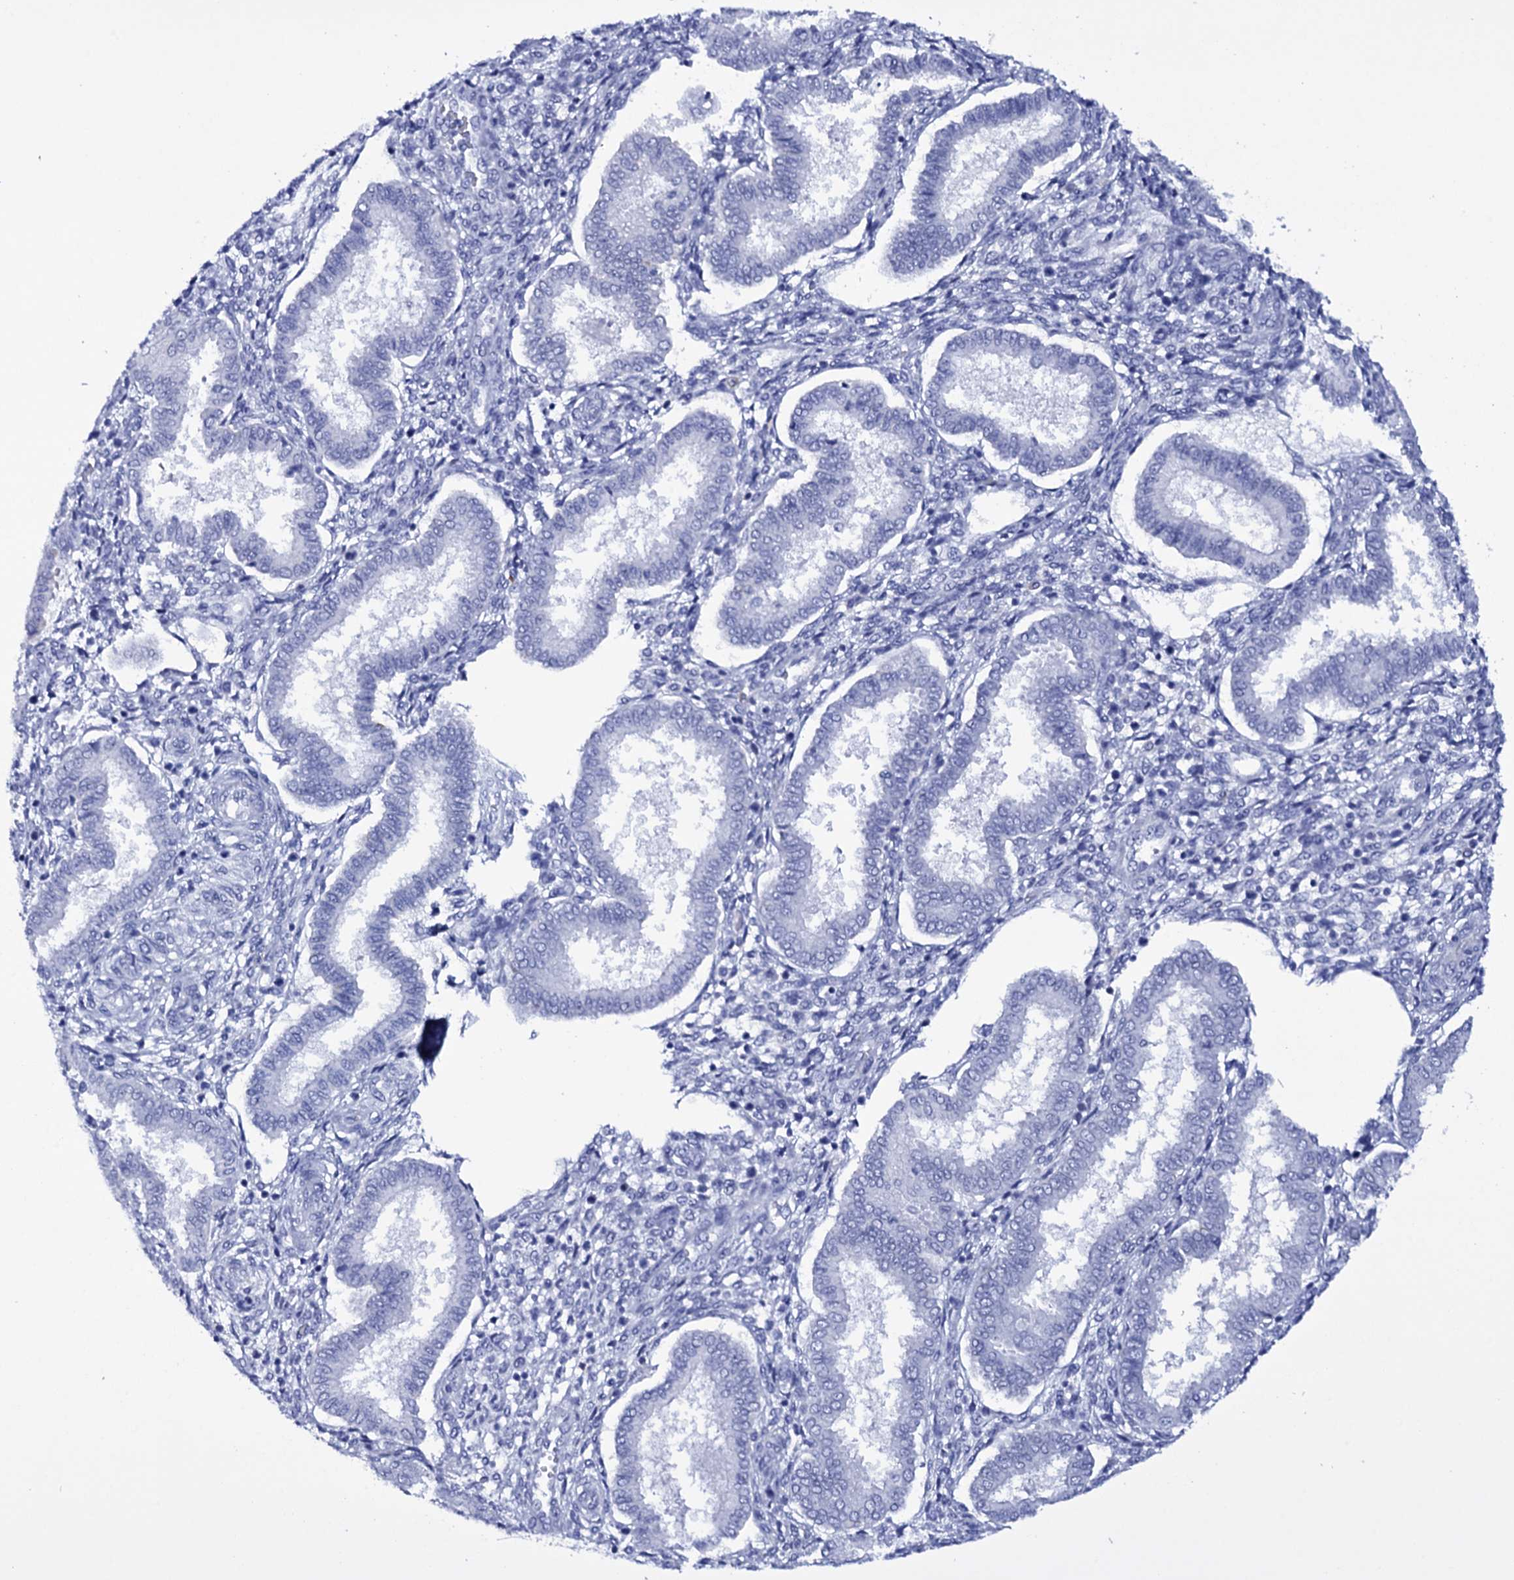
{"staining": {"intensity": "negative", "quantity": "none", "location": "none"}, "tissue": "endometrium", "cell_type": "Cells in endometrial stroma", "image_type": "normal", "snomed": [{"axis": "morphology", "description": "Normal tissue, NOS"}, {"axis": "topography", "description": "Endometrium"}], "caption": "DAB (3,3'-diaminobenzidine) immunohistochemical staining of normal human endometrium shows no significant positivity in cells in endometrial stroma. Brightfield microscopy of immunohistochemistry stained with DAB (3,3'-diaminobenzidine) (brown) and hematoxylin (blue), captured at high magnification.", "gene": "ITPRID2", "patient": {"sex": "female", "age": 24}}